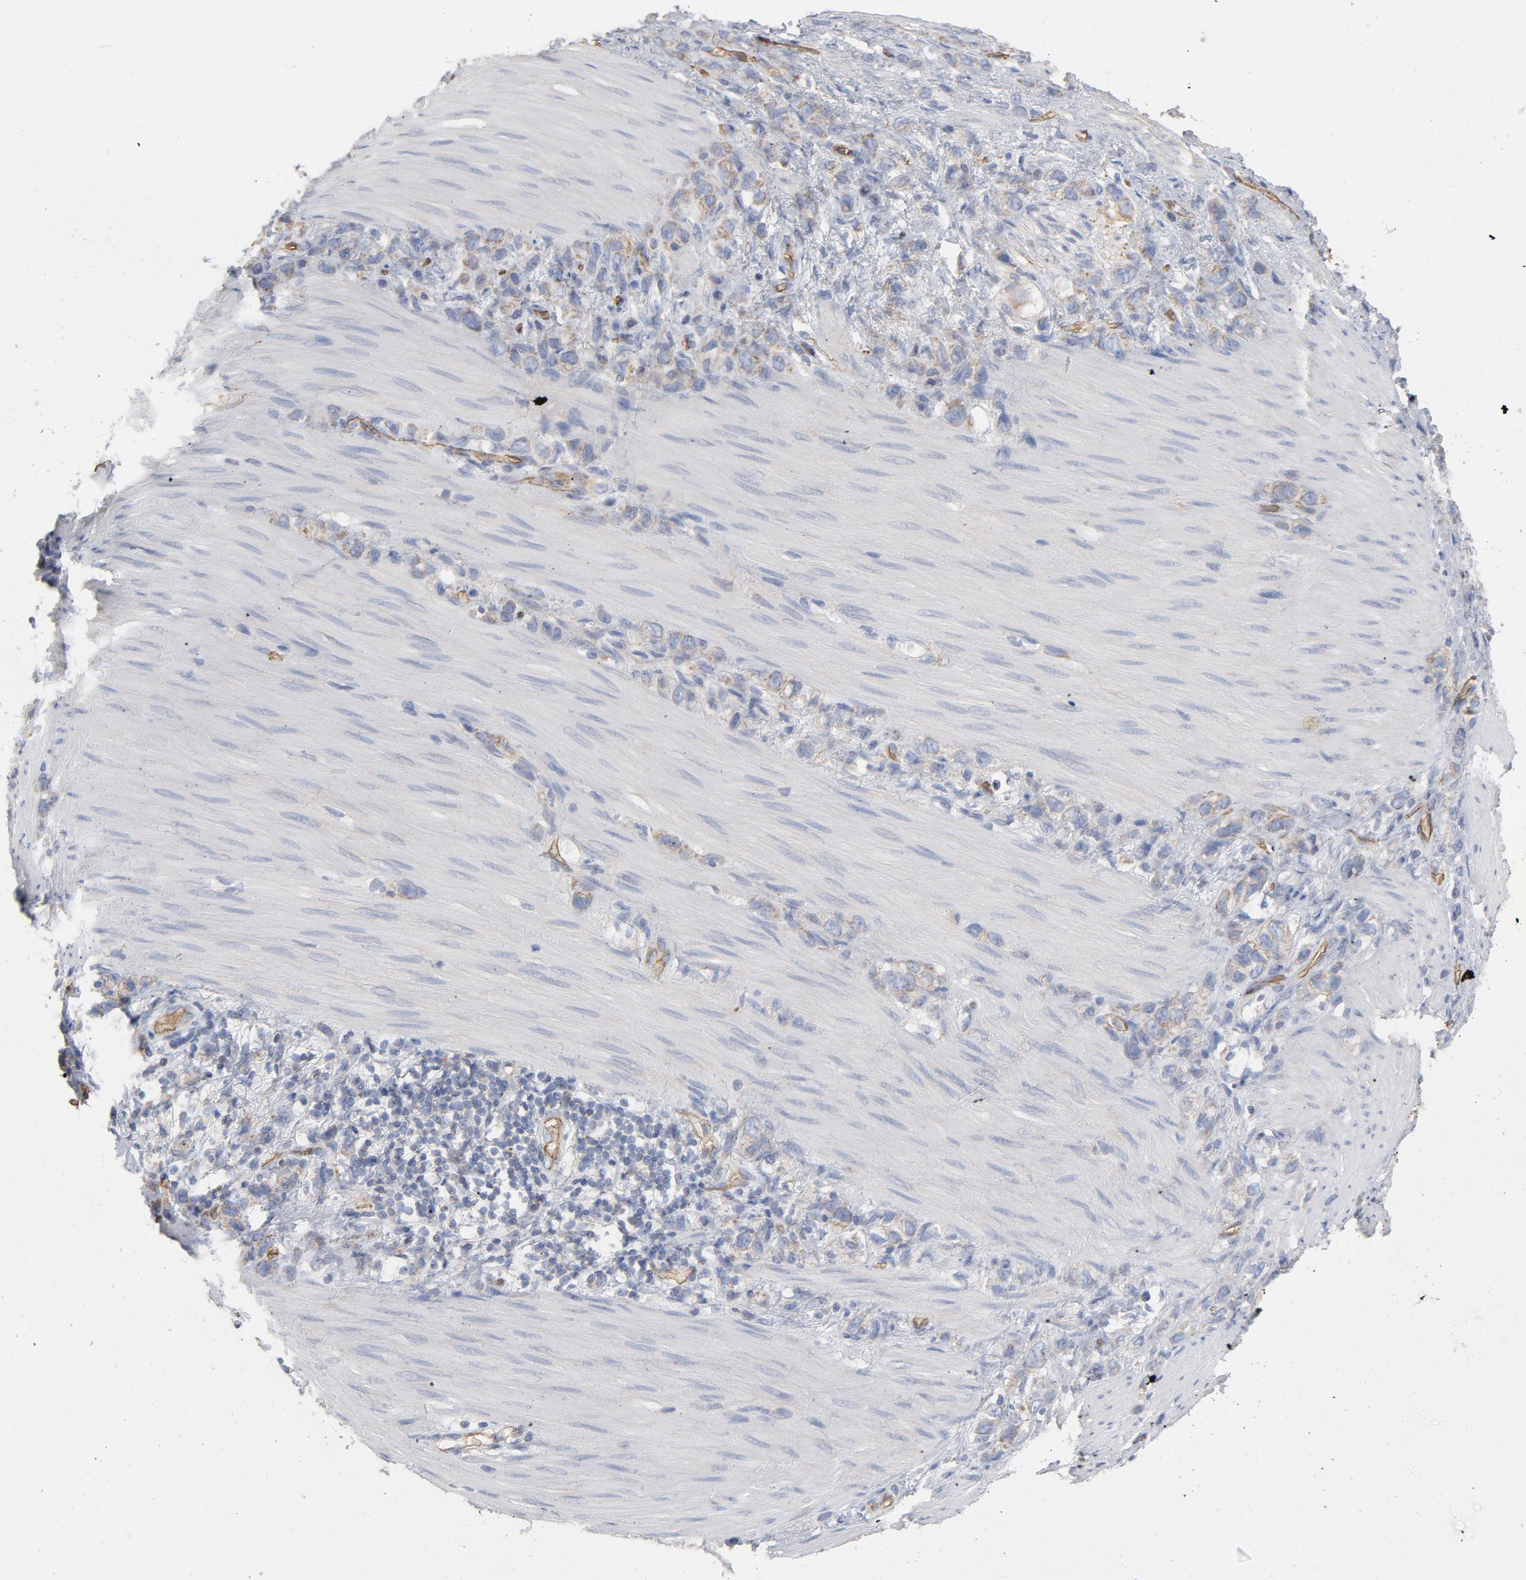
{"staining": {"intensity": "weak", "quantity": "25%-75%", "location": "cytoplasmic/membranous"}, "tissue": "stomach cancer", "cell_type": "Tumor cells", "image_type": "cancer", "snomed": [{"axis": "morphology", "description": "Normal tissue, NOS"}, {"axis": "morphology", "description": "Adenocarcinoma, NOS"}, {"axis": "morphology", "description": "Adenocarcinoma, High grade"}, {"axis": "topography", "description": "Stomach, upper"}, {"axis": "topography", "description": "Stomach"}], "caption": "Immunohistochemistry (IHC) image of stomach cancer stained for a protein (brown), which exhibits low levels of weak cytoplasmic/membranous expression in approximately 25%-75% of tumor cells.", "gene": "OXA1L", "patient": {"sex": "female", "age": 65}}